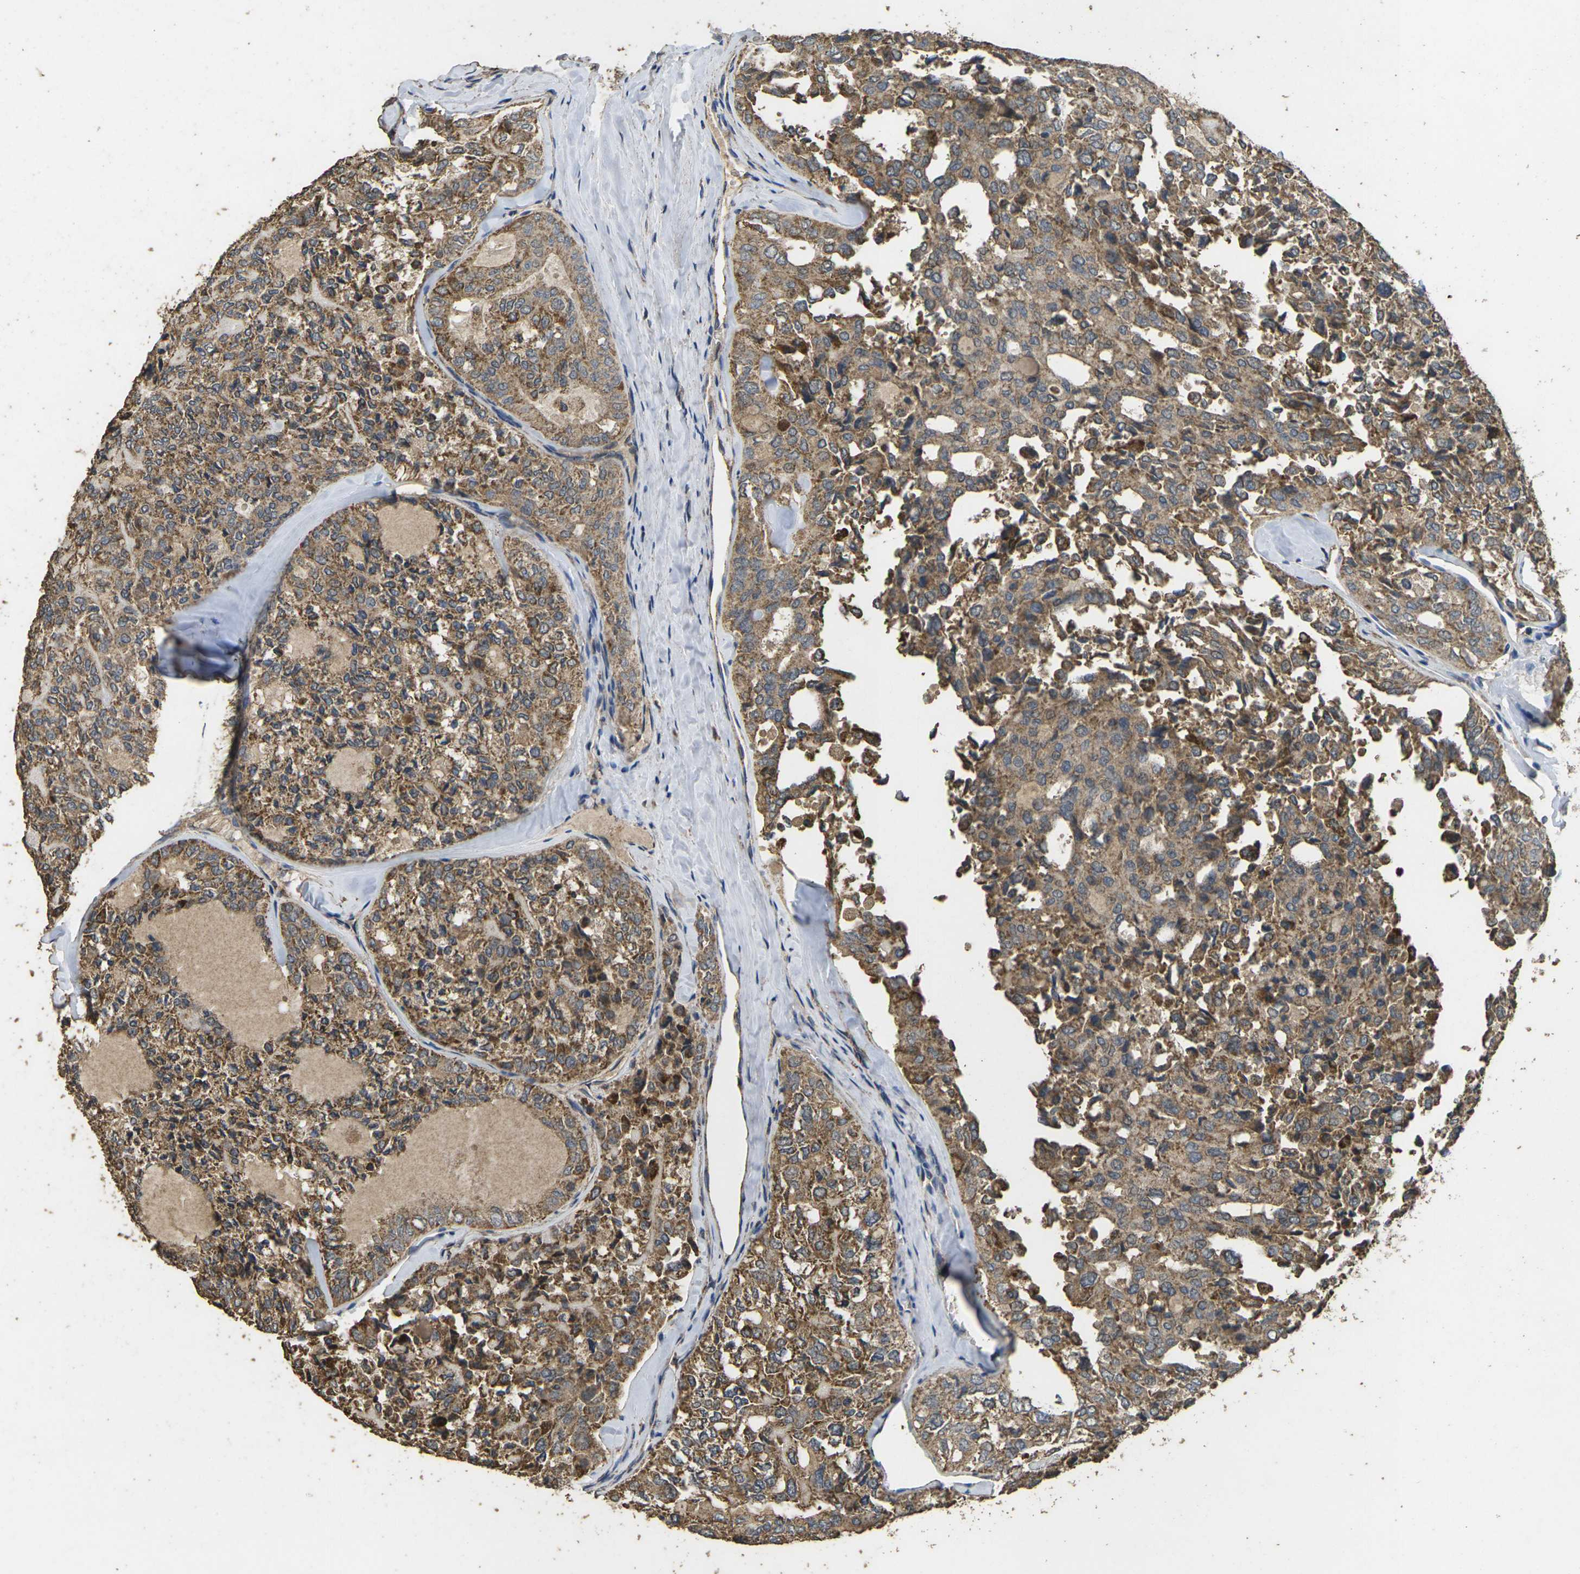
{"staining": {"intensity": "moderate", "quantity": ">75%", "location": "cytoplasmic/membranous"}, "tissue": "thyroid cancer", "cell_type": "Tumor cells", "image_type": "cancer", "snomed": [{"axis": "morphology", "description": "Follicular adenoma carcinoma, NOS"}, {"axis": "topography", "description": "Thyroid gland"}], "caption": "The micrograph reveals a brown stain indicating the presence of a protein in the cytoplasmic/membranous of tumor cells in thyroid cancer (follicular adenoma carcinoma).", "gene": "MAPK11", "patient": {"sex": "male", "age": 75}}